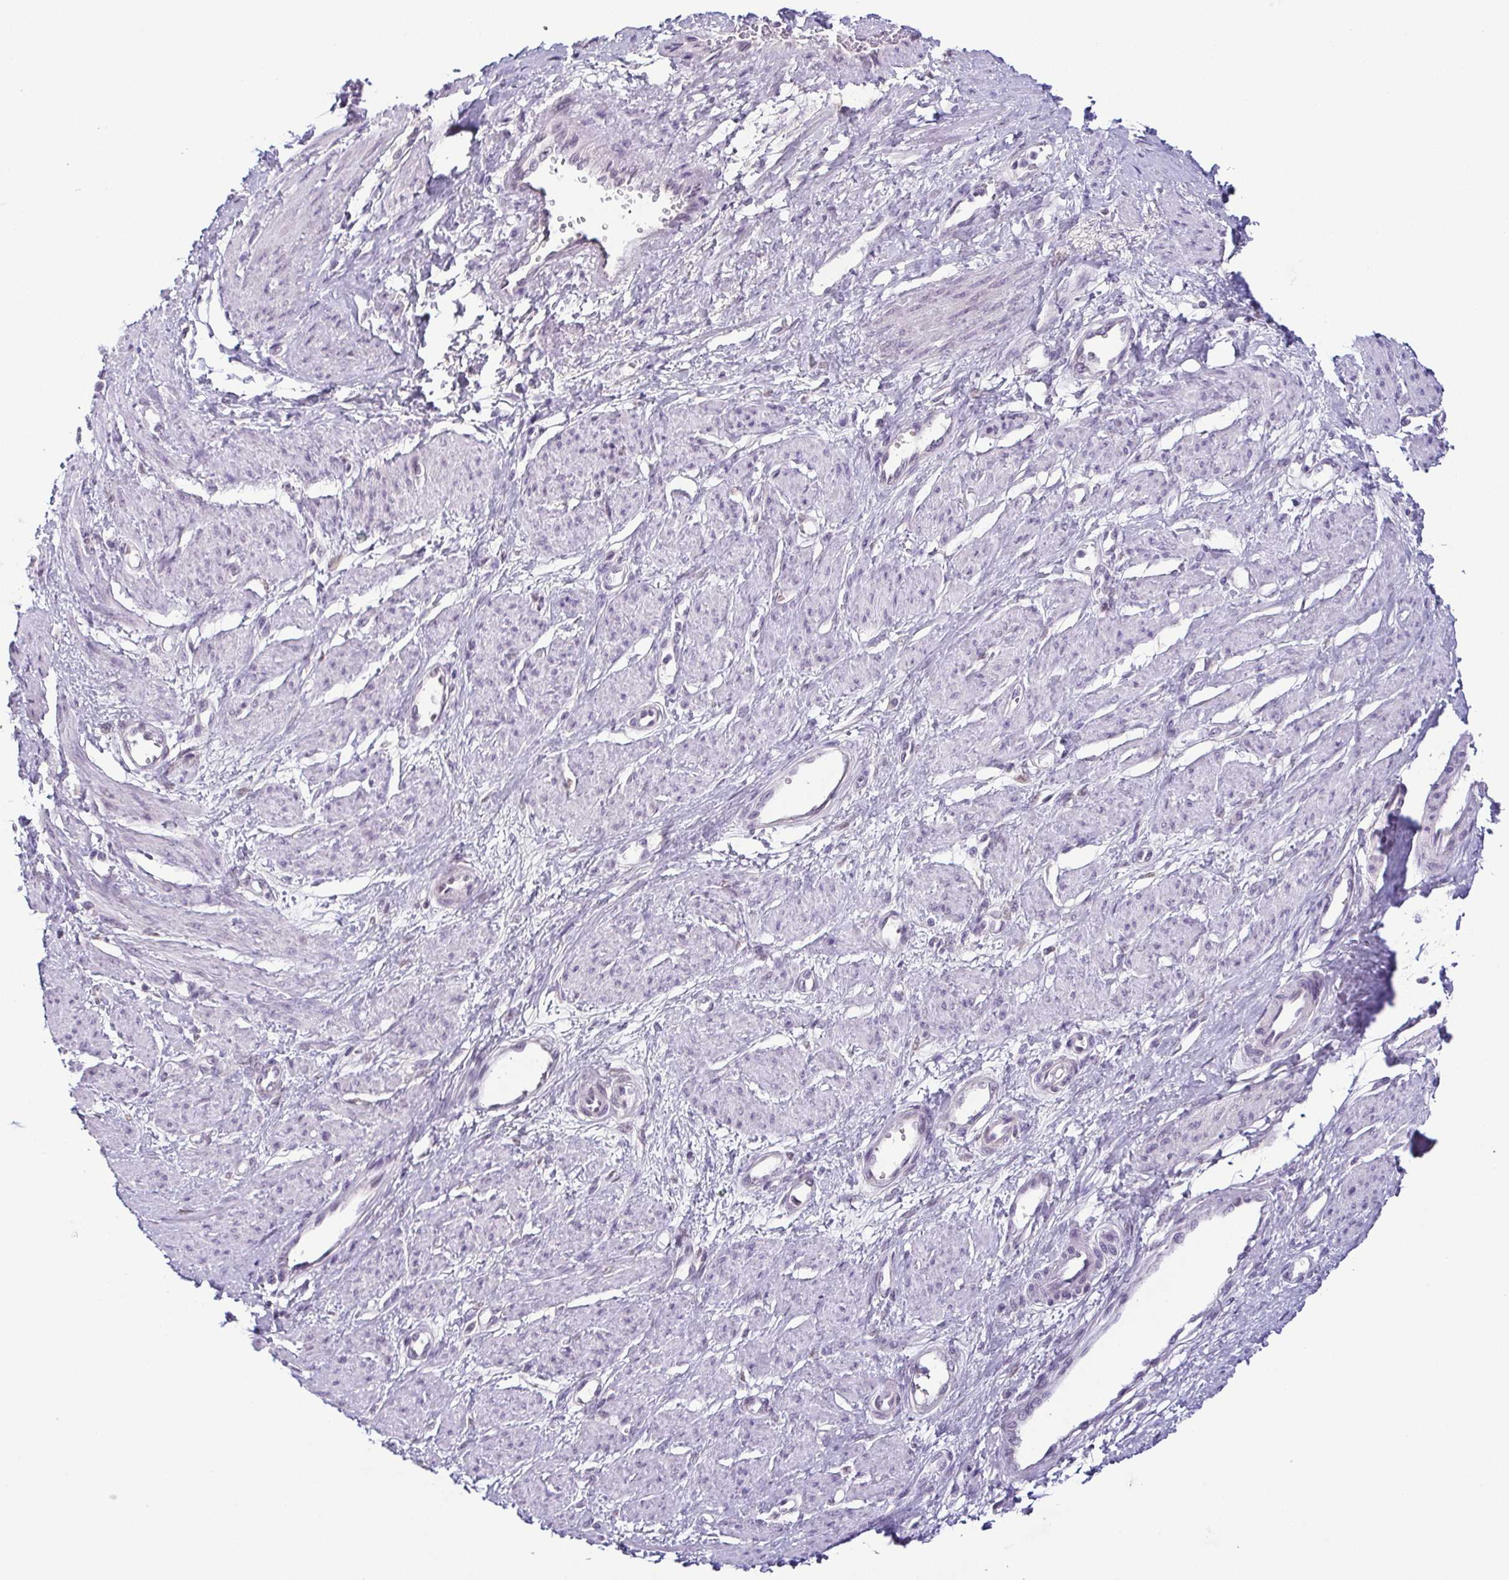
{"staining": {"intensity": "negative", "quantity": "none", "location": "none"}, "tissue": "smooth muscle", "cell_type": "Smooth muscle cells", "image_type": "normal", "snomed": [{"axis": "morphology", "description": "Normal tissue, NOS"}, {"axis": "topography", "description": "Smooth muscle"}, {"axis": "topography", "description": "Uterus"}], "caption": "Histopathology image shows no significant protein positivity in smooth muscle cells of benign smooth muscle.", "gene": "TCF3", "patient": {"sex": "female", "age": 39}}